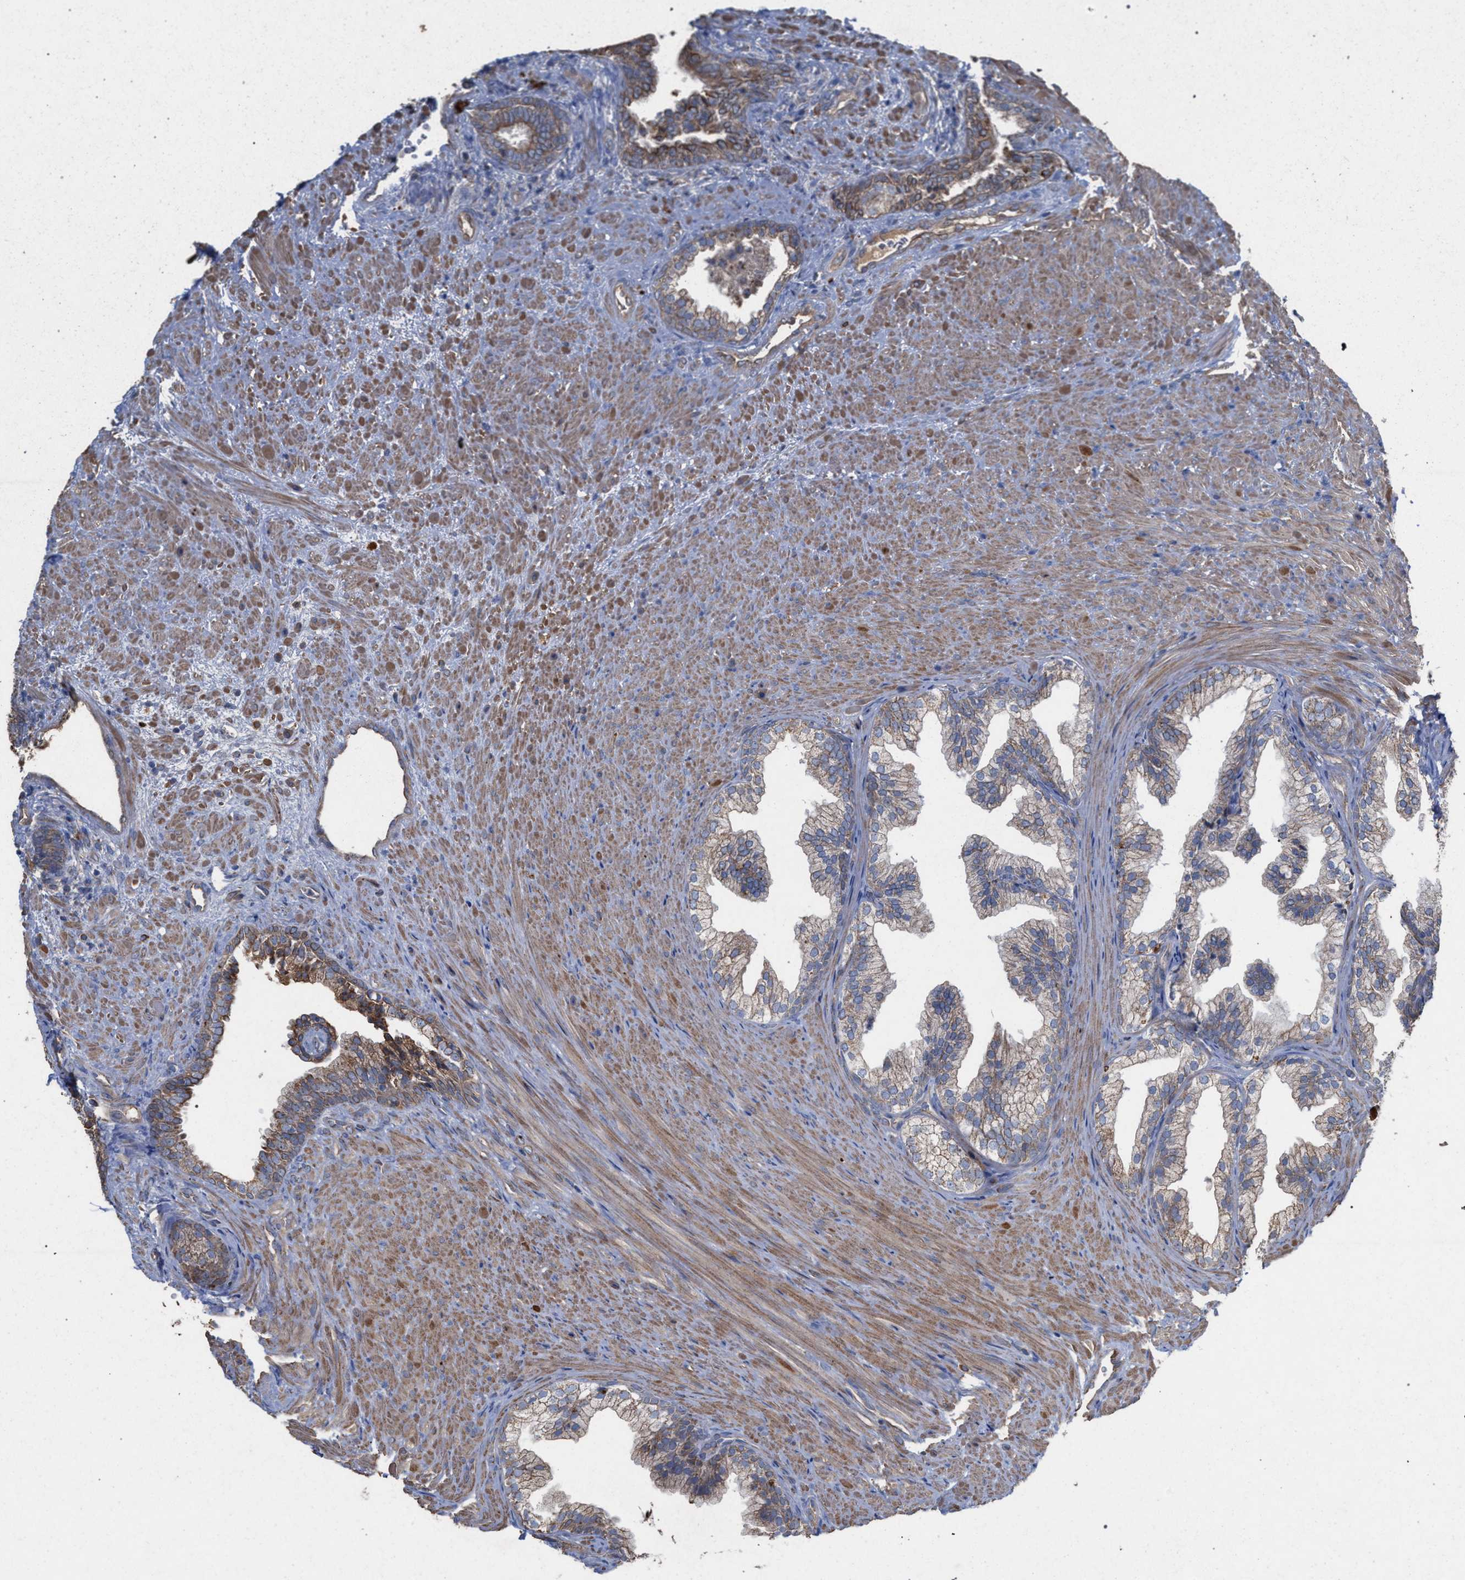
{"staining": {"intensity": "weak", "quantity": ">75%", "location": "cytoplasmic/membranous"}, "tissue": "prostate", "cell_type": "Glandular cells", "image_type": "normal", "snomed": [{"axis": "morphology", "description": "Normal tissue, NOS"}, {"axis": "topography", "description": "Prostate"}], "caption": "Protein staining of unremarkable prostate shows weak cytoplasmic/membranous positivity in about >75% of glandular cells.", "gene": "BCL2L12", "patient": {"sex": "male", "age": 76}}